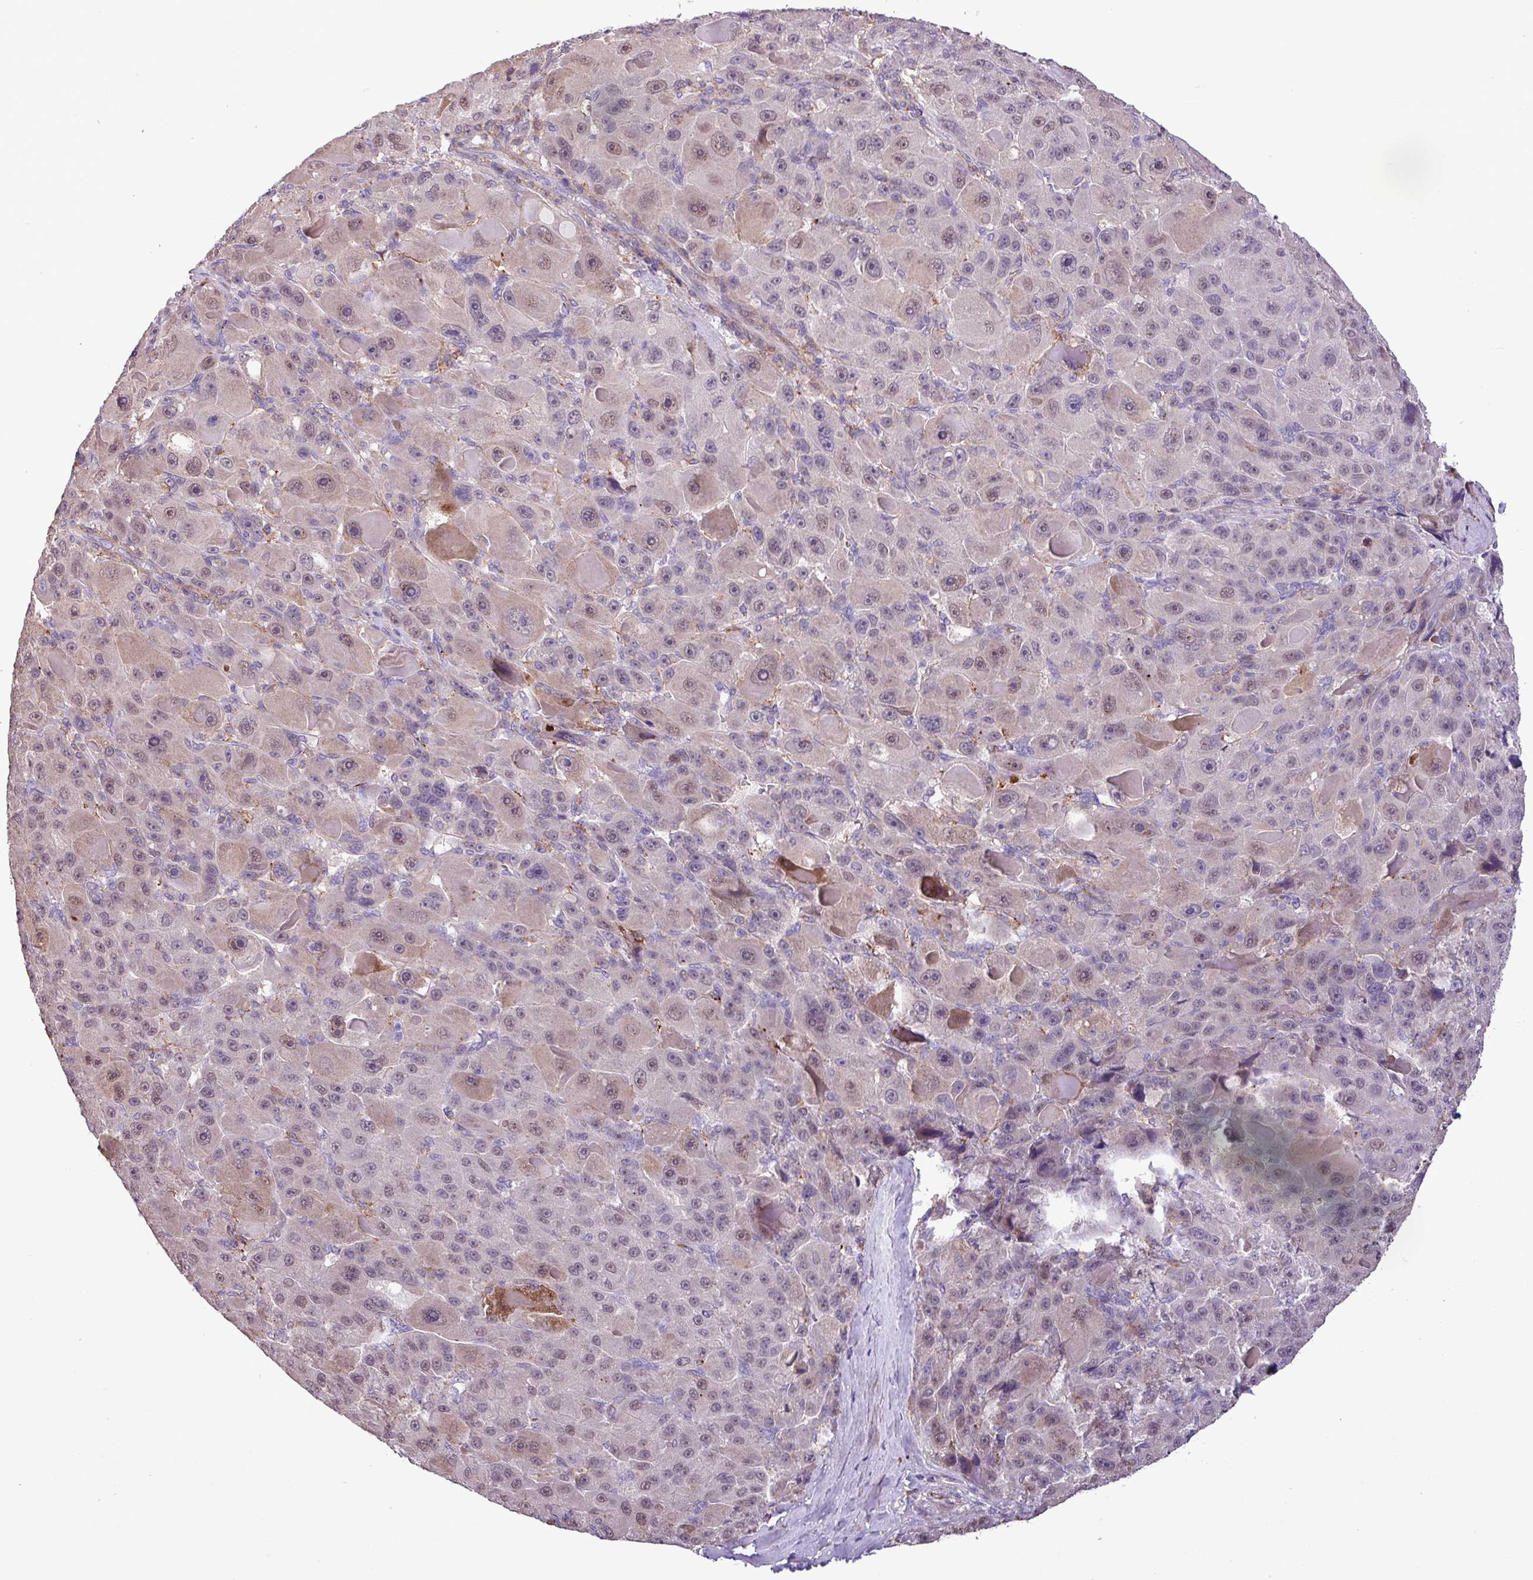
{"staining": {"intensity": "negative", "quantity": "none", "location": "none"}, "tissue": "liver cancer", "cell_type": "Tumor cells", "image_type": "cancer", "snomed": [{"axis": "morphology", "description": "Carcinoma, Hepatocellular, NOS"}, {"axis": "topography", "description": "Liver"}], "caption": "A histopathology image of human liver hepatocellular carcinoma is negative for staining in tumor cells. (Brightfield microscopy of DAB (3,3'-diaminobenzidine) IHC at high magnification).", "gene": "RPP25L", "patient": {"sex": "male", "age": 76}}